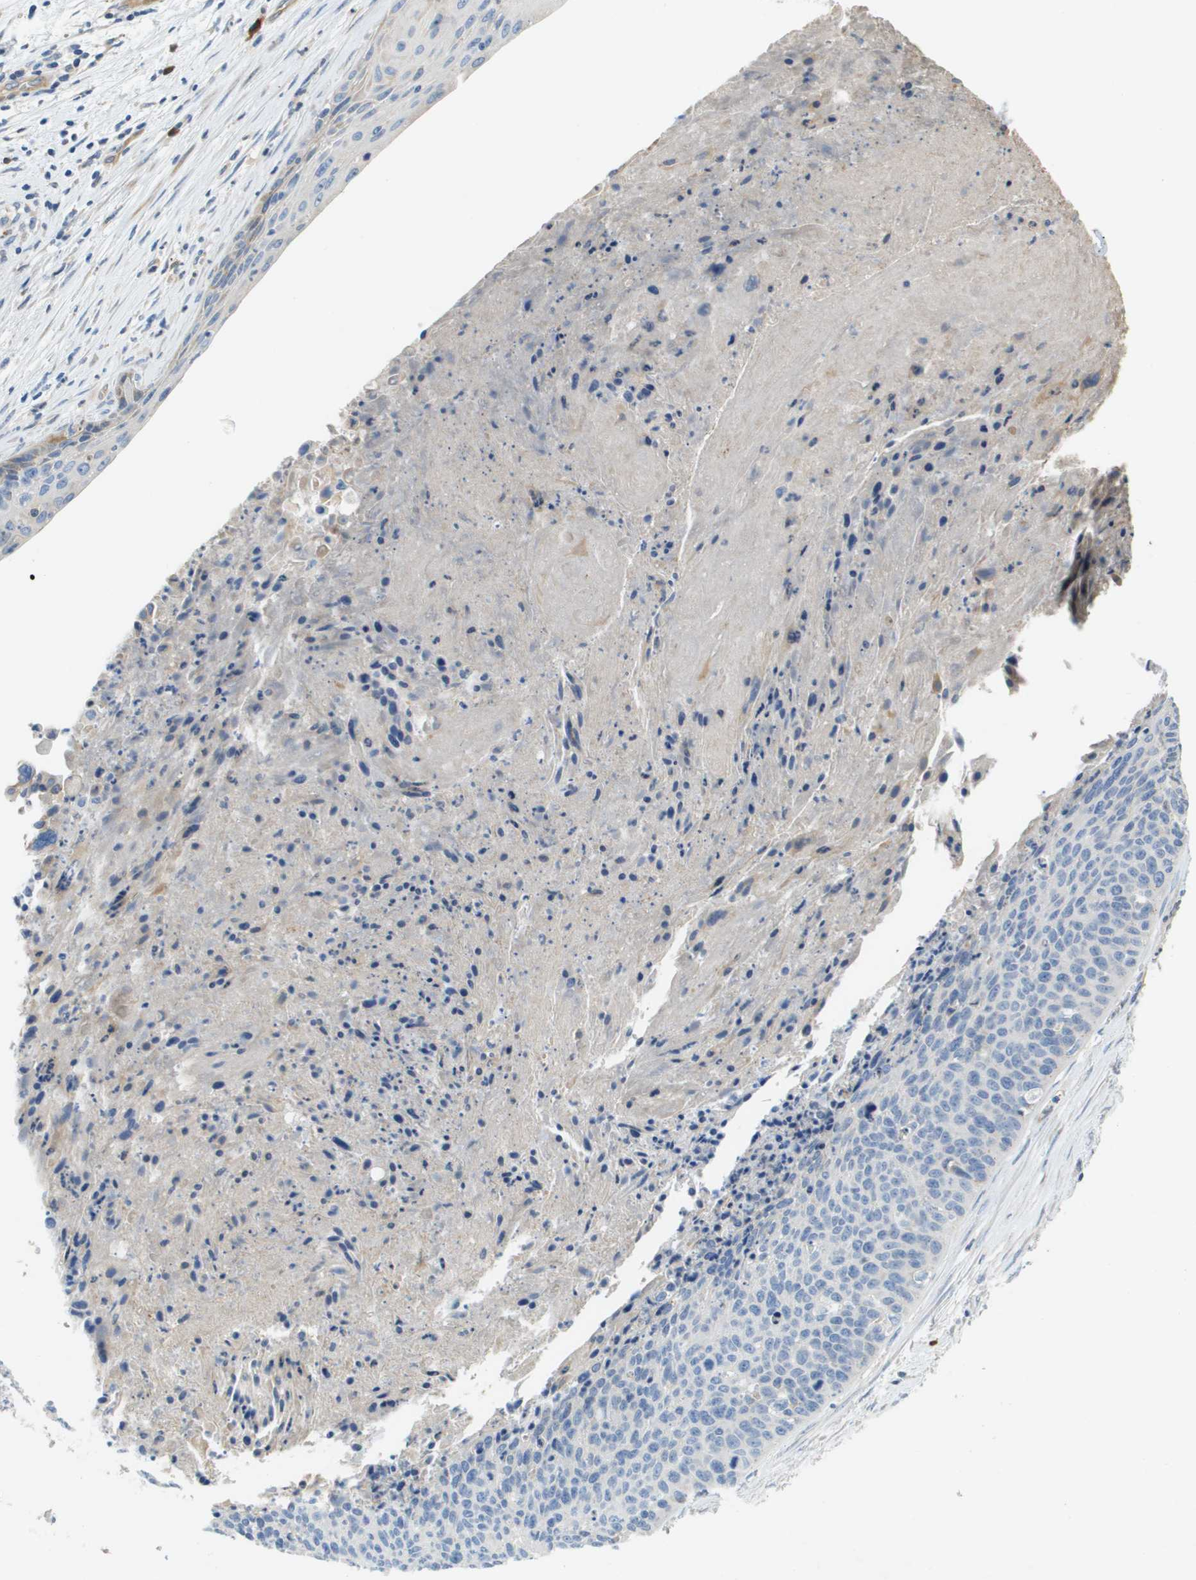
{"staining": {"intensity": "negative", "quantity": "none", "location": "none"}, "tissue": "cervical cancer", "cell_type": "Tumor cells", "image_type": "cancer", "snomed": [{"axis": "morphology", "description": "Squamous cell carcinoma, NOS"}, {"axis": "topography", "description": "Cervix"}], "caption": "Histopathology image shows no significant protein positivity in tumor cells of squamous cell carcinoma (cervical).", "gene": "CASP10", "patient": {"sex": "female", "age": 55}}